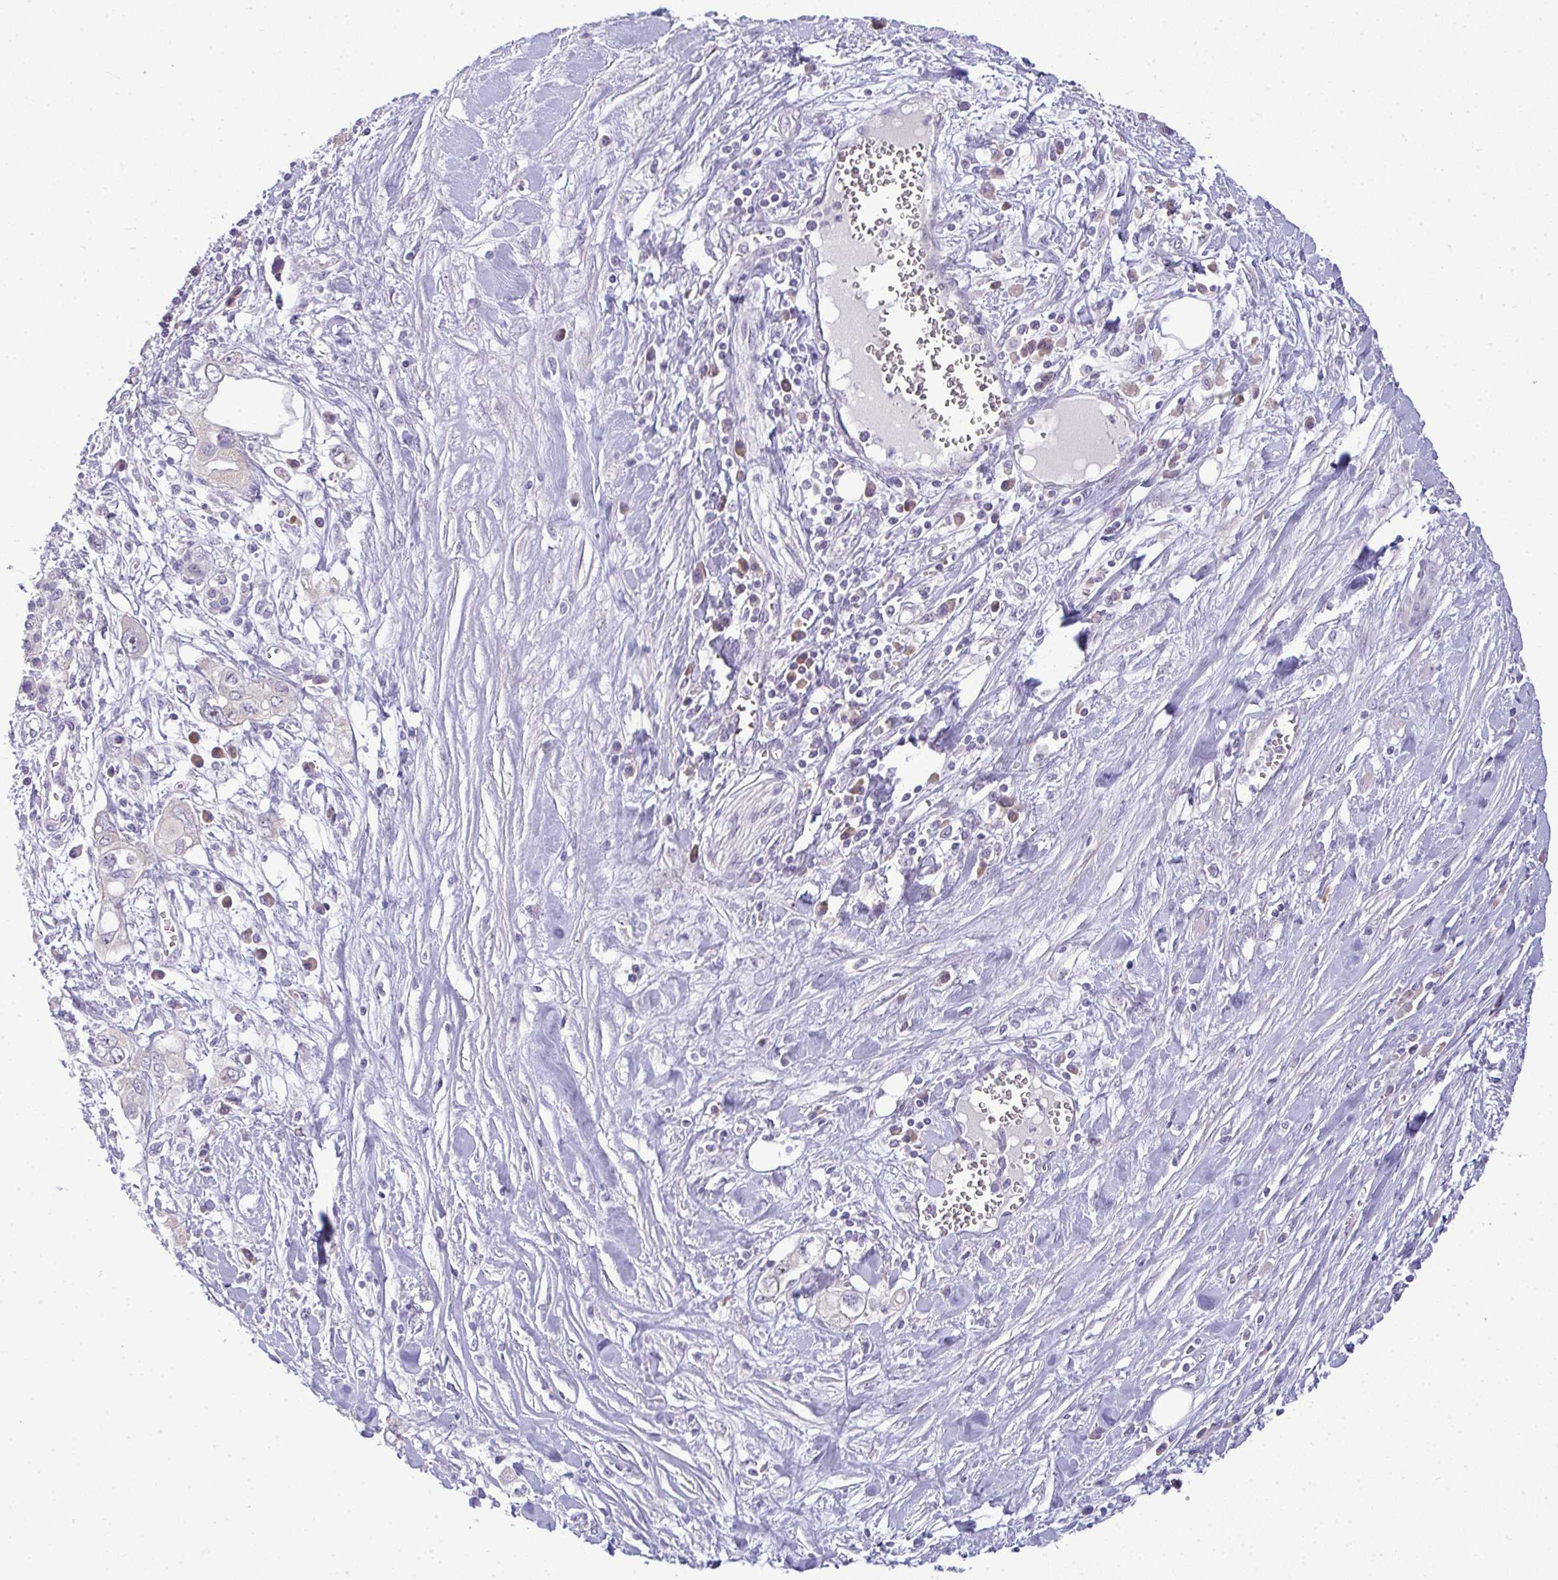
{"staining": {"intensity": "negative", "quantity": "none", "location": "none"}, "tissue": "pancreatic cancer", "cell_type": "Tumor cells", "image_type": "cancer", "snomed": [{"axis": "morphology", "description": "Adenocarcinoma, NOS"}, {"axis": "topography", "description": "Pancreas"}], "caption": "Tumor cells show no significant protein expression in adenocarcinoma (pancreatic).", "gene": "NT5C1A", "patient": {"sex": "female", "age": 56}}